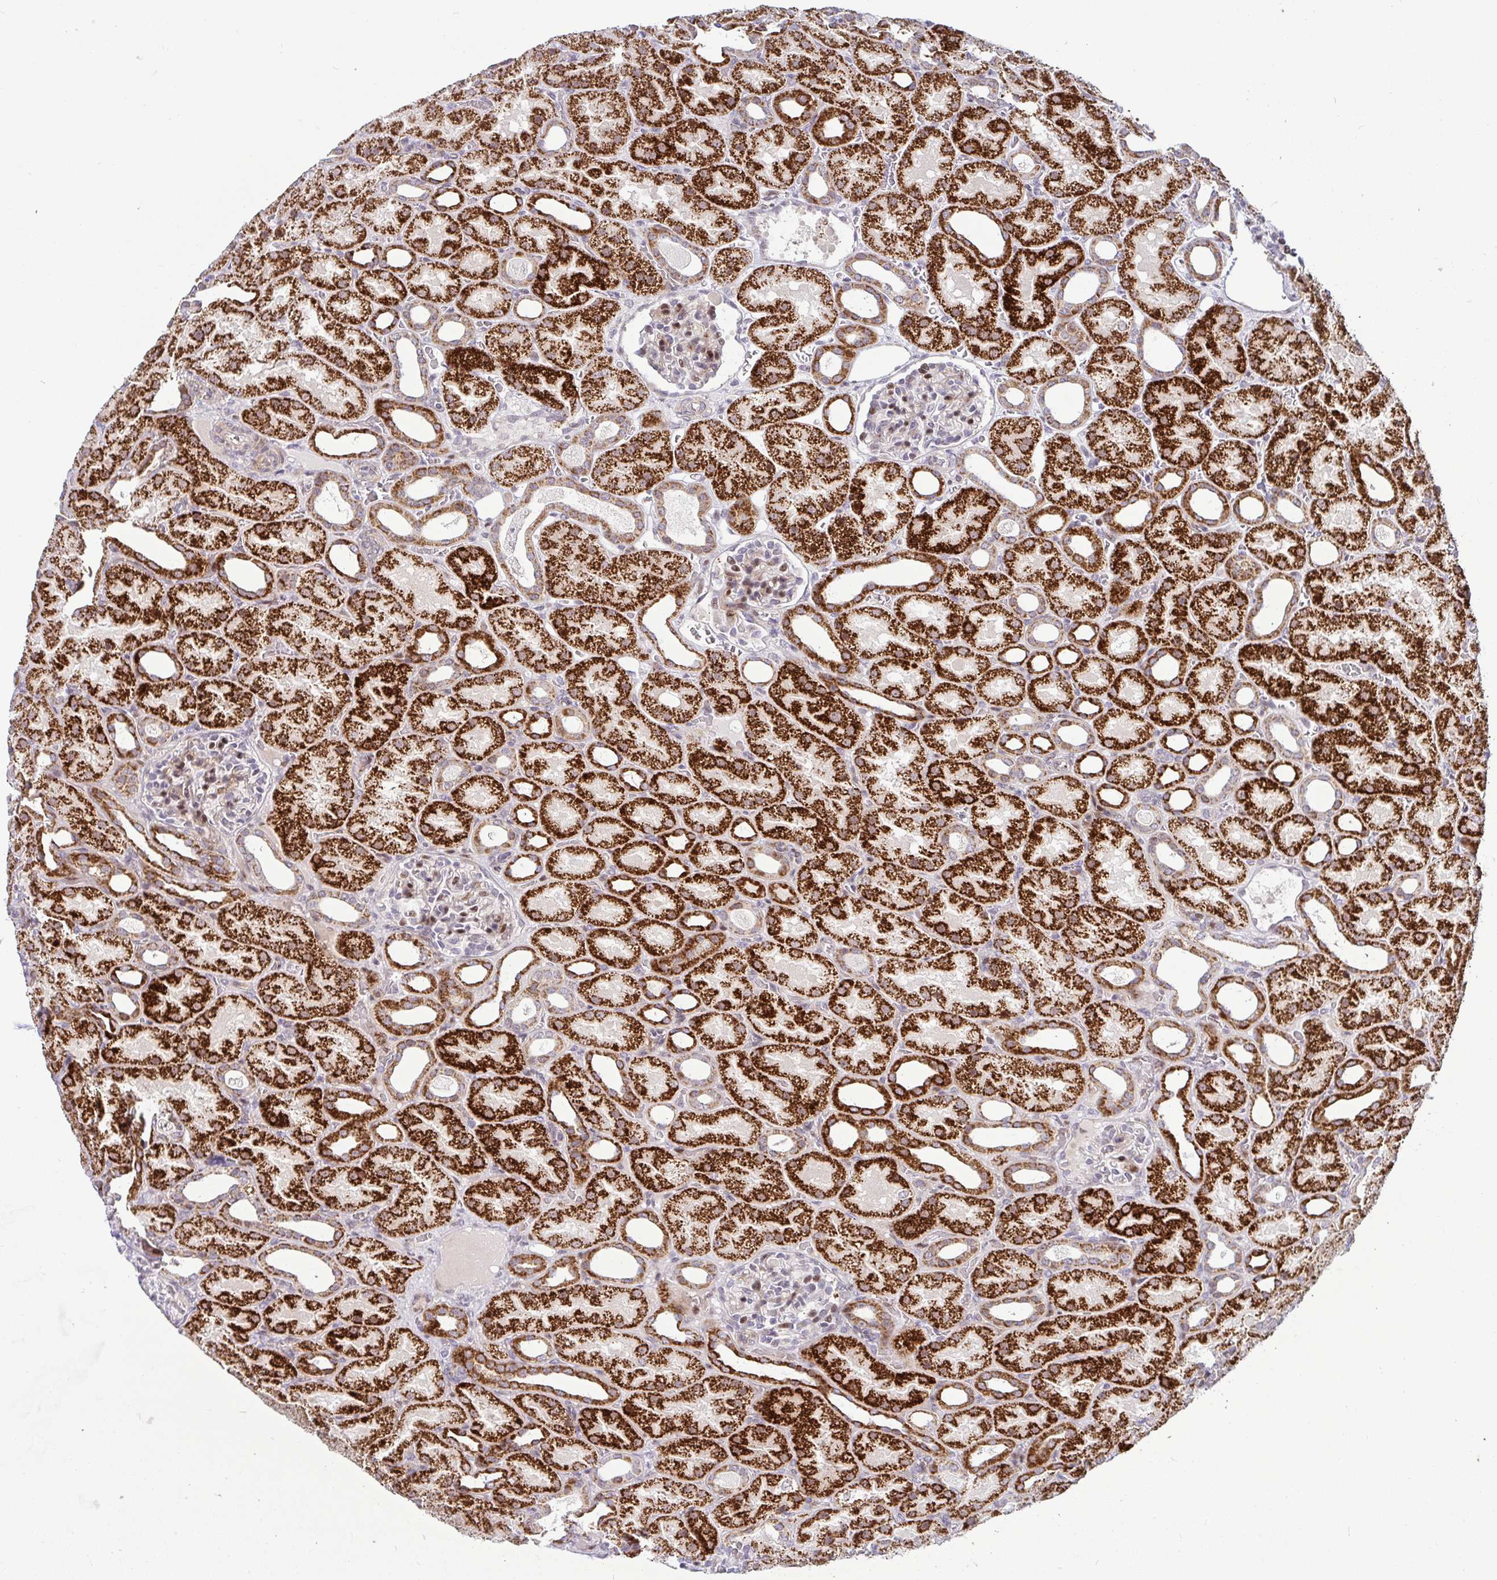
{"staining": {"intensity": "moderate", "quantity": "<25%", "location": "nuclear"}, "tissue": "kidney", "cell_type": "Cells in glomeruli", "image_type": "normal", "snomed": [{"axis": "morphology", "description": "Normal tissue, NOS"}, {"axis": "topography", "description": "Kidney"}], "caption": "Cells in glomeruli display low levels of moderate nuclear positivity in about <25% of cells in unremarkable human kidney.", "gene": "DZIP1", "patient": {"sex": "male", "age": 2}}